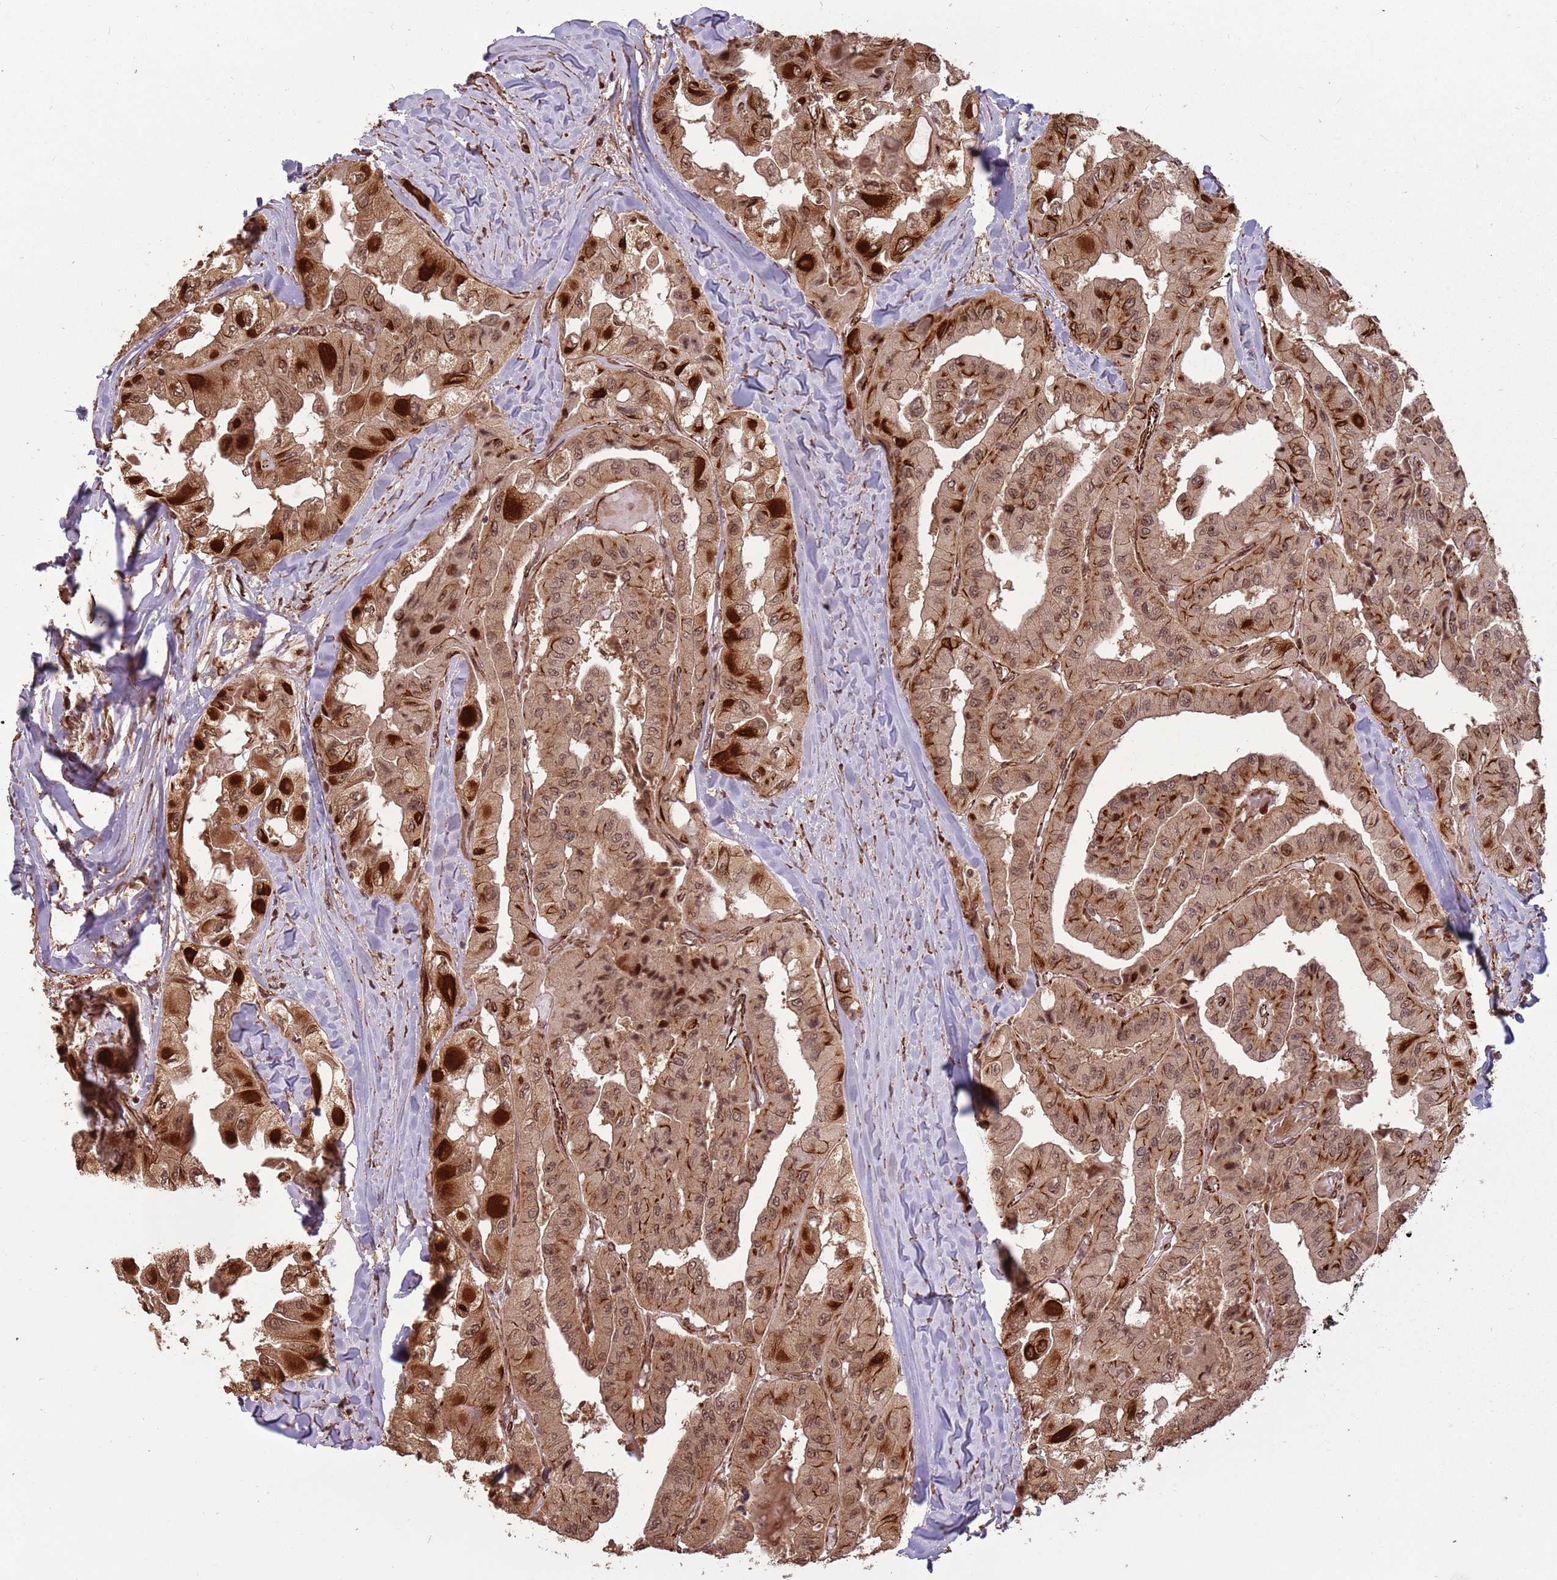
{"staining": {"intensity": "moderate", "quantity": ">75%", "location": "cytoplasmic/membranous,nuclear"}, "tissue": "thyroid cancer", "cell_type": "Tumor cells", "image_type": "cancer", "snomed": [{"axis": "morphology", "description": "Normal tissue, NOS"}, {"axis": "morphology", "description": "Papillary adenocarcinoma, NOS"}, {"axis": "topography", "description": "Thyroid gland"}], "caption": "DAB immunohistochemical staining of human thyroid cancer displays moderate cytoplasmic/membranous and nuclear protein positivity in approximately >75% of tumor cells. (DAB (3,3'-diaminobenzidine) IHC, brown staining for protein, blue staining for nuclei).", "gene": "ADAMTS3", "patient": {"sex": "female", "age": 59}}